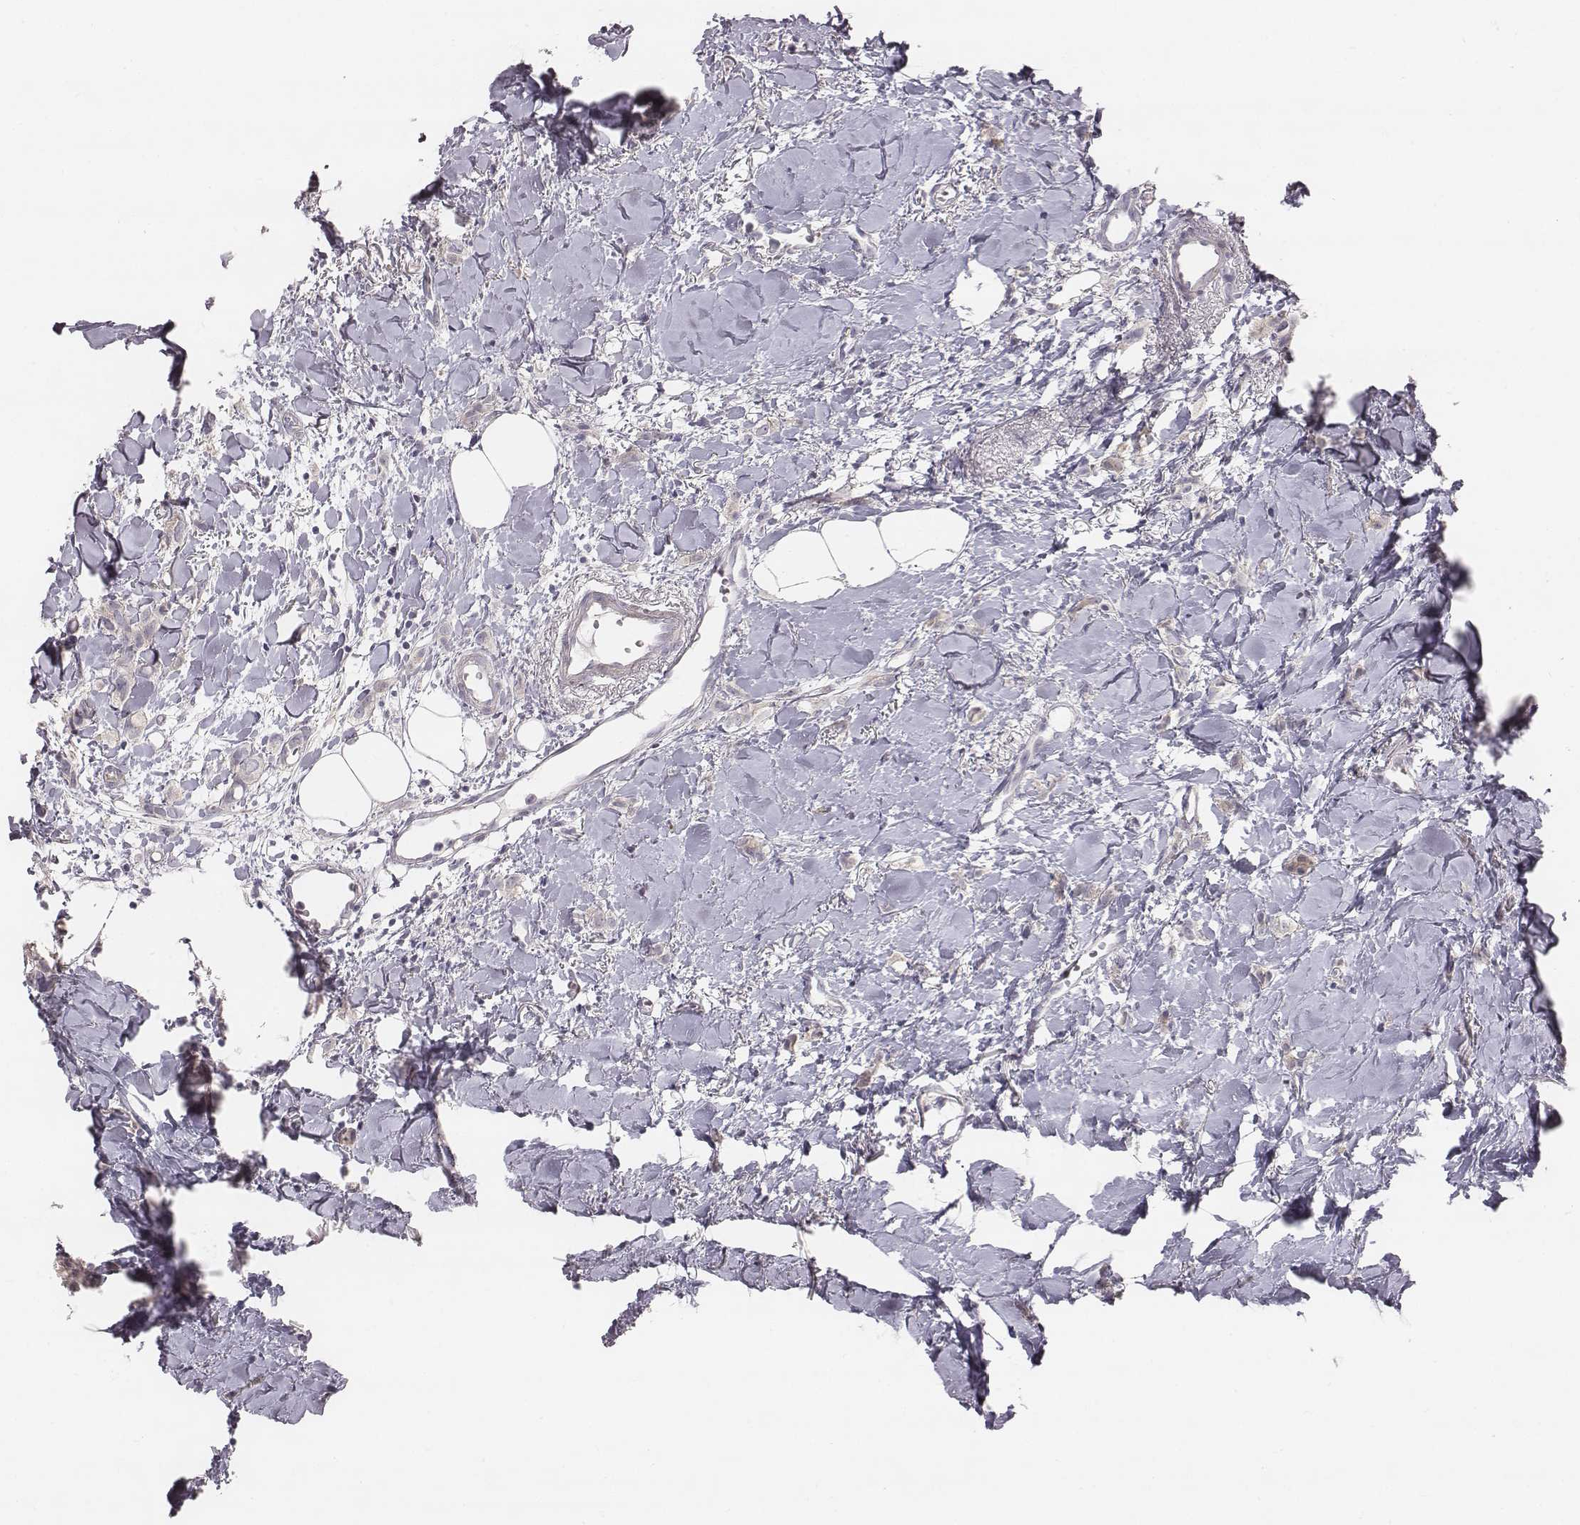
{"staining": {"intensity": "negative", "quantity": "none", "location": "none"}, "tissue": "breast cancer", "cell_type": "Tumor cells", "image_type": "cancer", "snomed": [{"axis": "morphology", "description": "Duct carcinoma"}, {"axis": "topography", "description": "Breast"}], "caption": "There is no significant staining in tumor cells of breast cancer.", "gene": "PRKCZ", "patient": {"sex": "female", "age": 85}}